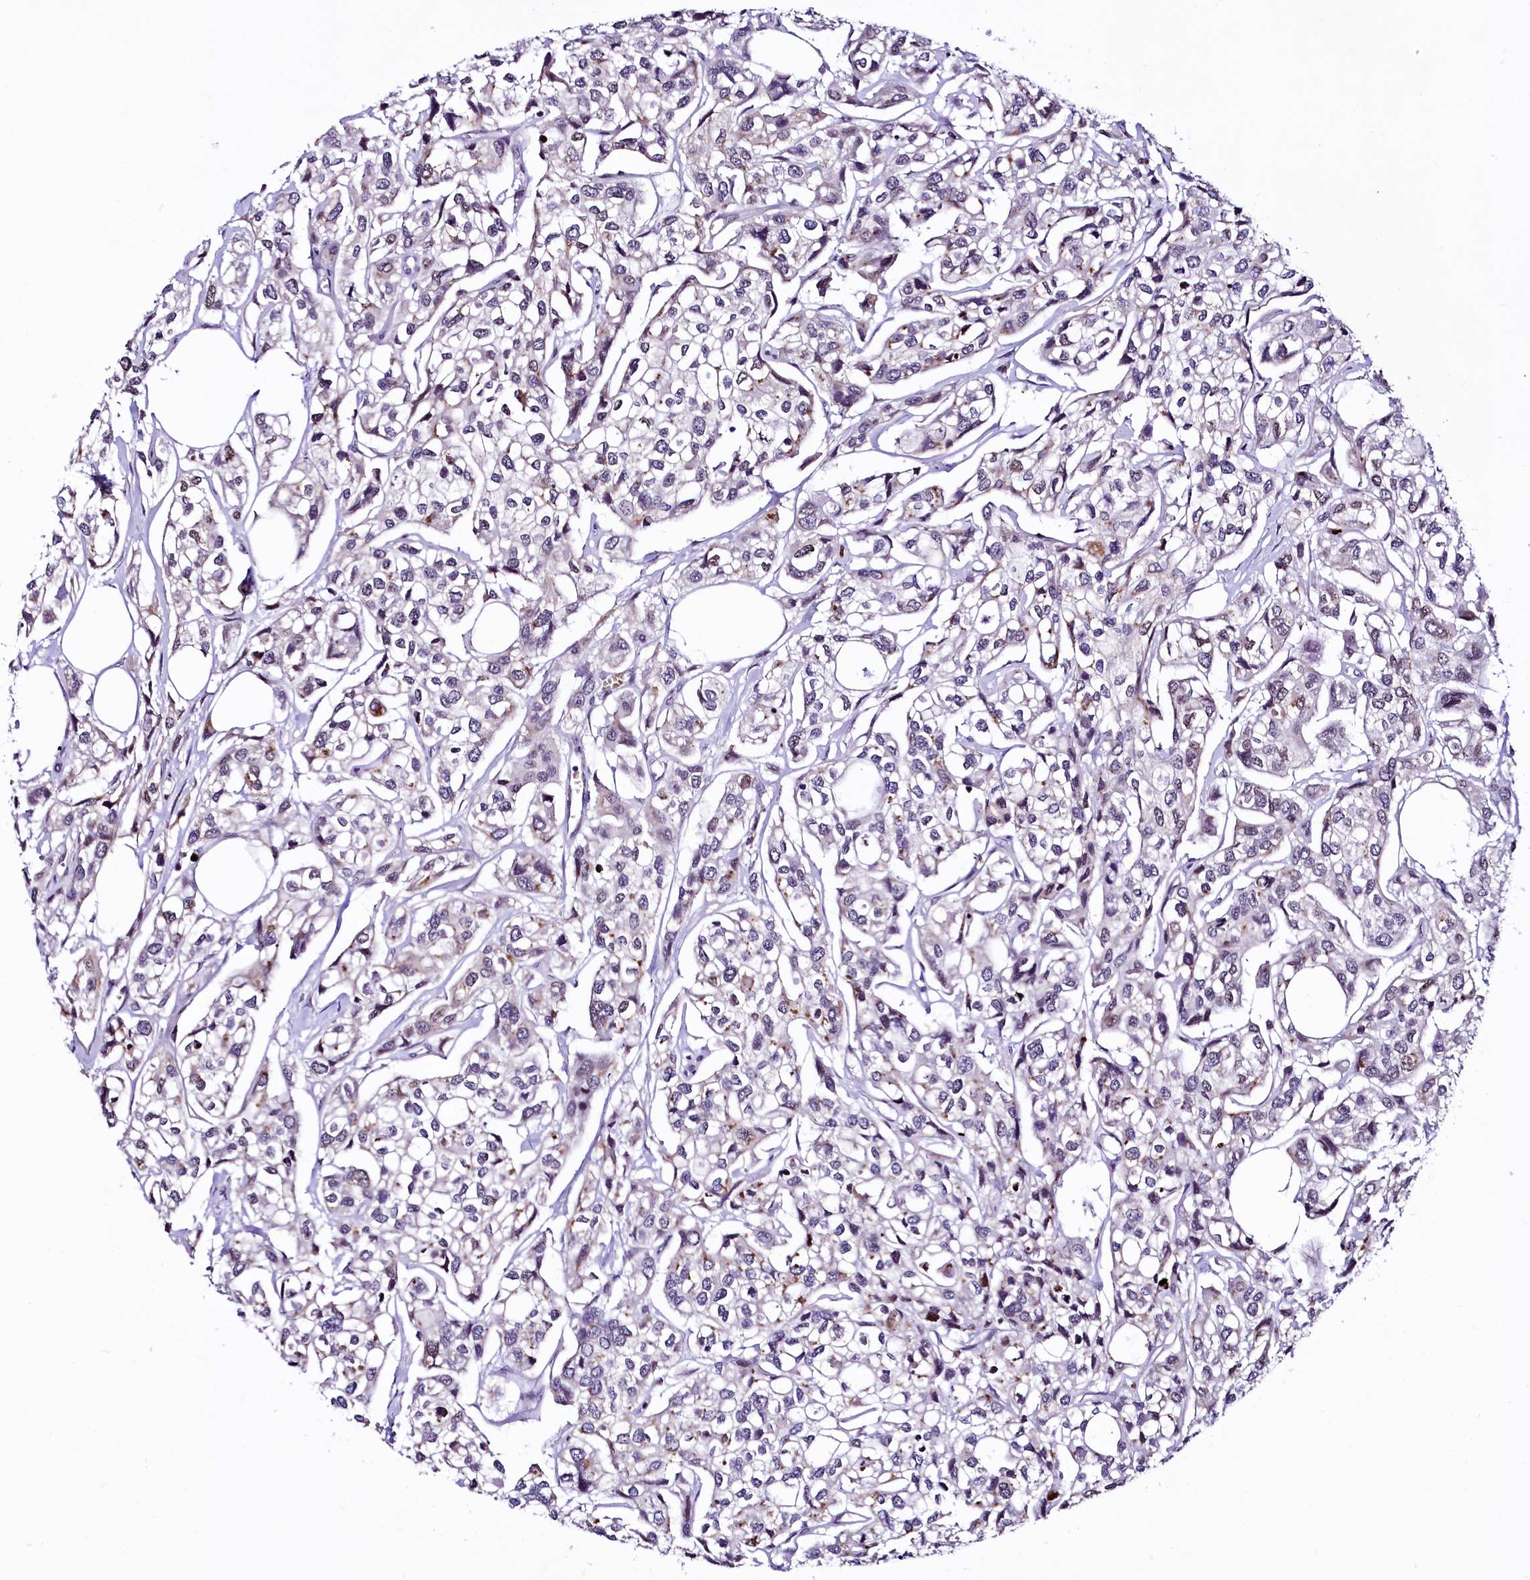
{"staining": {"intensity": "weak", "quantity": "<25%", "location": "nuclear"}, "tissue": "urothelial cancer", "cell_type": "Tumor cells", "image_type": "cancer", "snomed": [{"axis": "morphology", "description": "Urothelial carcinoma, High grade"}, {"axis": "topography", "description": "Urinary bladder"}], "caption": "The IHC micrograph has no significant expression in tumor cells of urothelial carcinoma (high-grade) tissue.", "gene": "LEUTX", "patient": {"sex": "male", "age": 67}}